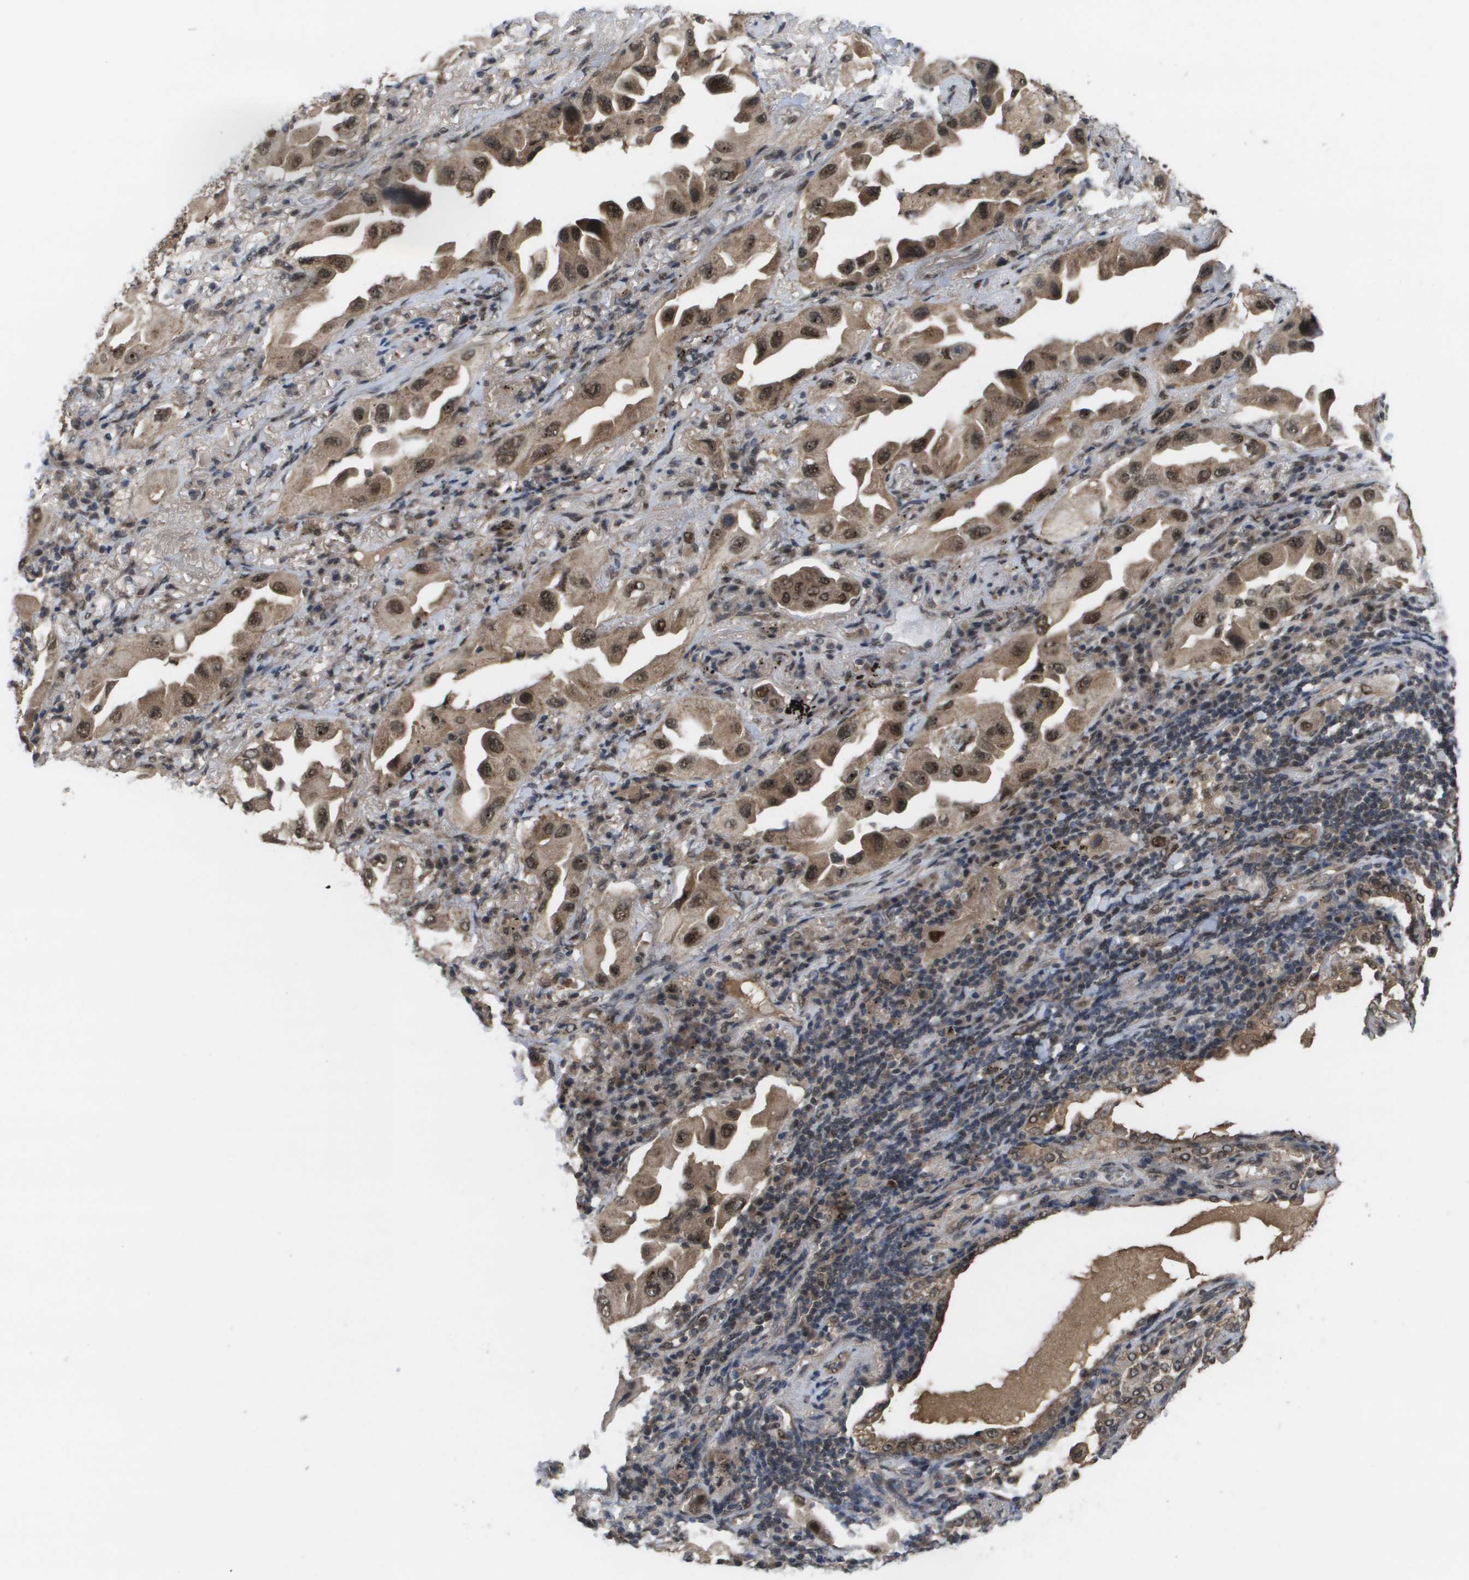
{"staining": {"intensity": "moderate", "quantity": ">75%", "location": "cytoplasmic/membranous,nuclear"}, "tissue": "lung cancer", "cell_type": "Tumor cells", "image_type": "cancer", "snomed": [{"axis": "morphology", "description": "Adenocarcinoma, NOS"}, {"axis": "topography", "description": "Lung"}], "caption": "Immunohistochemical staining of adenocarcinoma (lung) shows medium levels of moderate cytoplasmic/membranous and nuclear protein staining in about >75% of tumor cells. (DAB IHC, brown staining for protein, blue staining for nuclei).", "gene": "AMBRA1", "patient": {"sex": "female", "age": 65}}